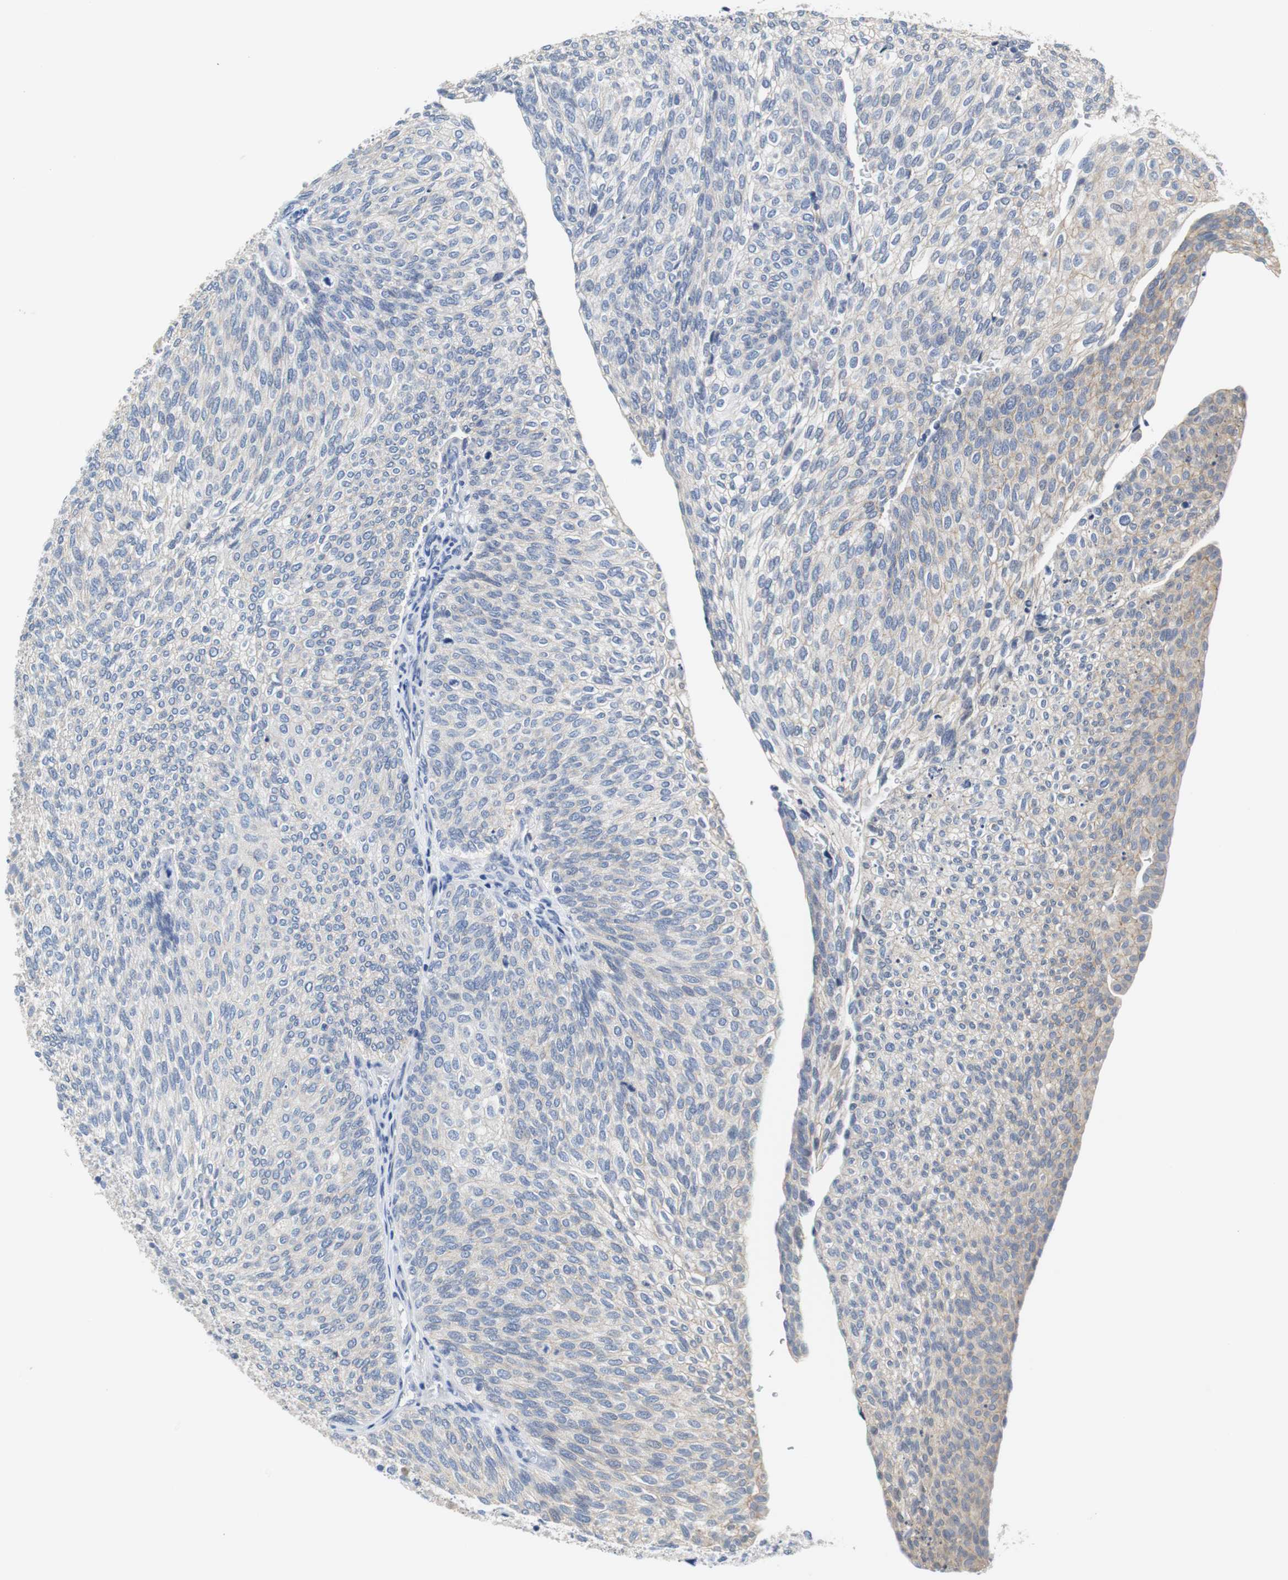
{"staining": {"intensity": "weak", "quantity": "<25%", "location": "cytoplasmic/membranous"}, "tissue": "urothelial cancer", "cell_type": "Tumor cells", "image_type": "cancer", "snomed": [{"axis": "morphology", "description": "Urothelial carcinoma, Low grade"}, {"axis": "topography", "description": "Urinary bladder"}], "caption": "Tumor cells show no significant protein expression in urothelial cancer. (Brightfield microscopy of DAB immunohistochemistry at high magnification).", "gene": "PCK1", "patient": {"sex": "female", "age": 79}}